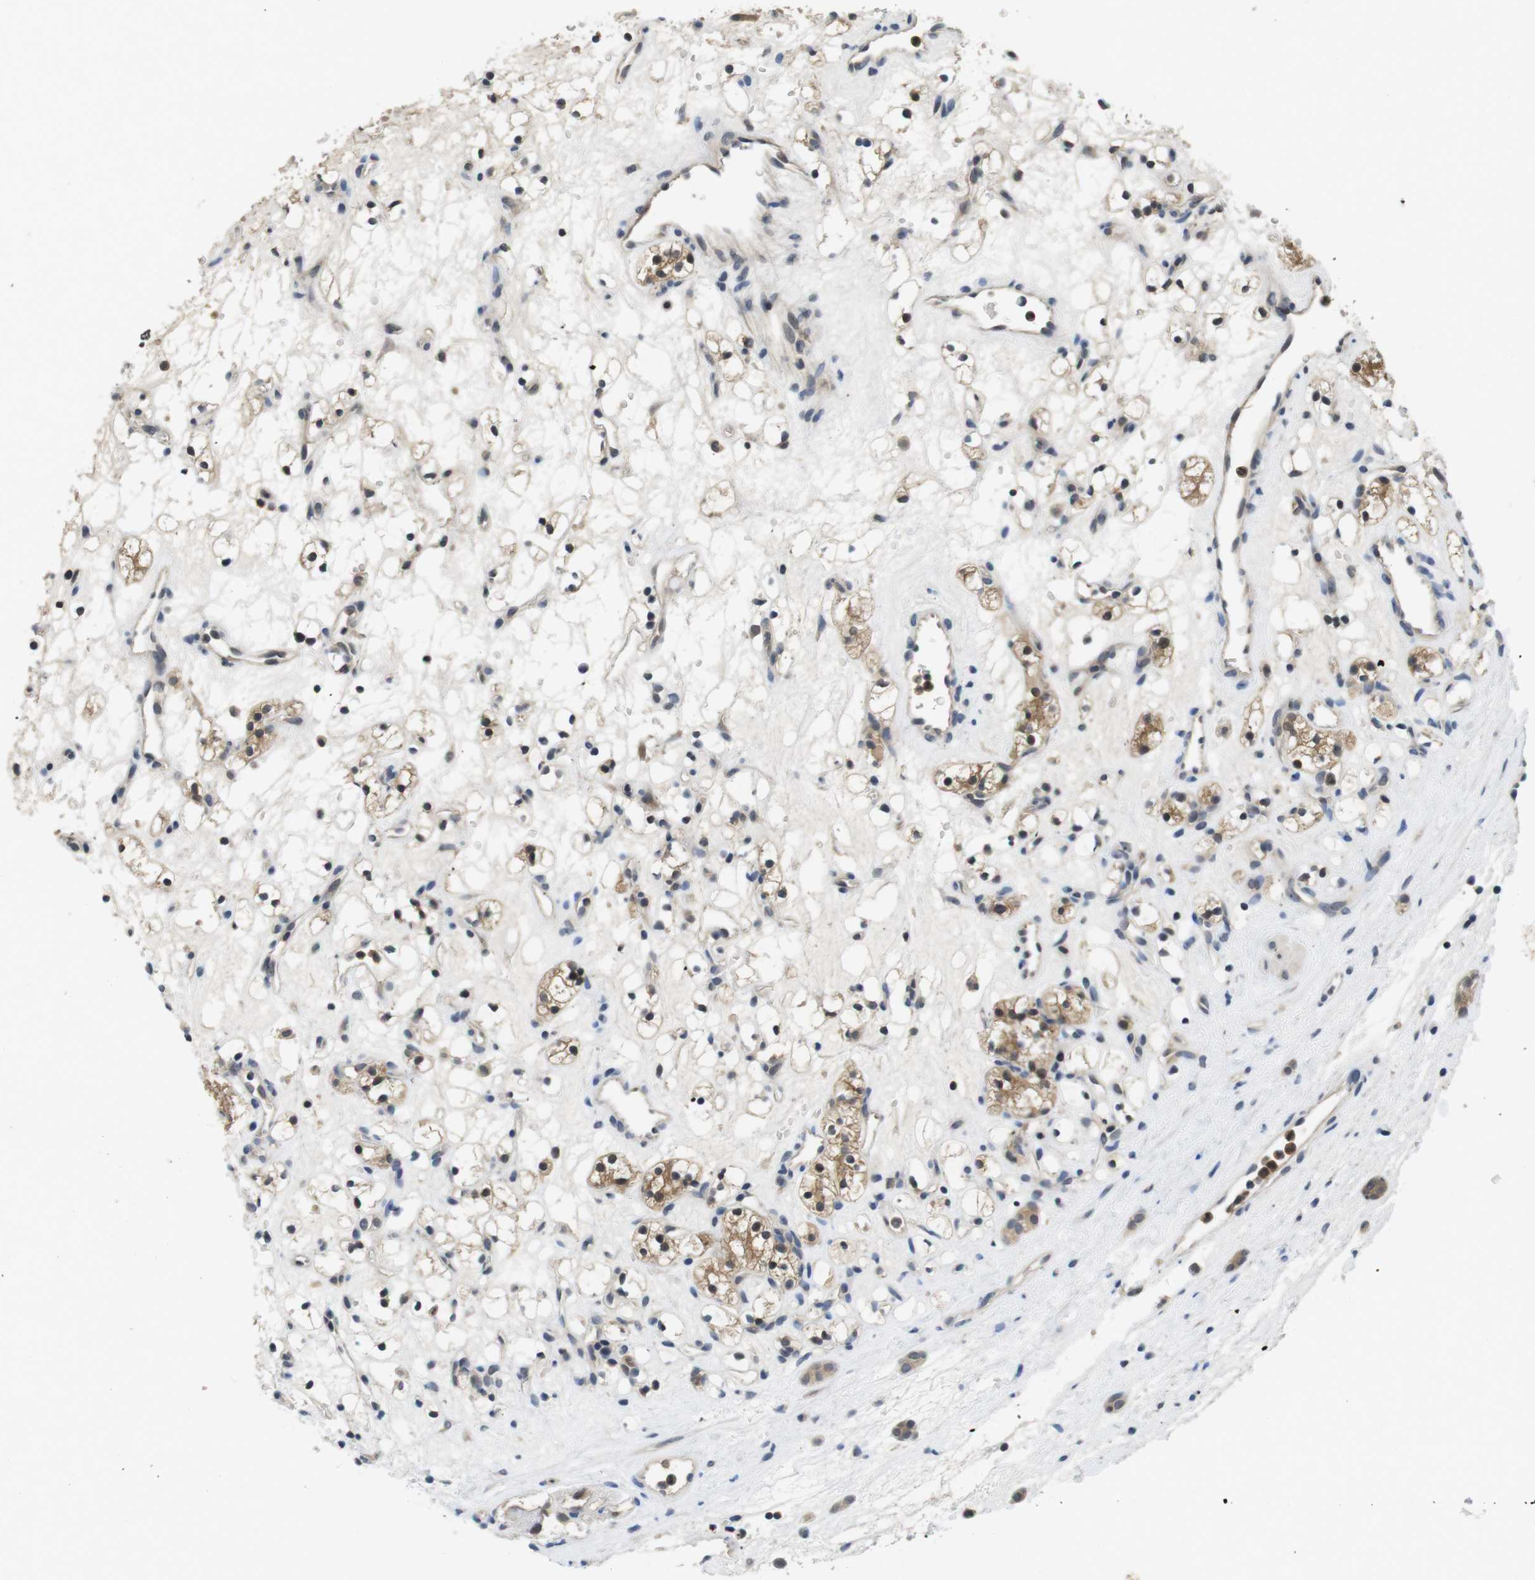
{"staining": {"intensity": "negative", "quantity": "none", "location": "none"}, "tissue": "renal cancer", "cell_type": "Tumor cells", "image_type": "cancer", "snomed": [{"axis": "morphology", "description": "Adenocarcinoma, NOS"}, {"axis": "topography", "description": "Kidney"}], "caption": "Immunohistochemistry (IHC) of renal adenocarcinoma shows no expression in tumor cells. The staining is performed using DAB brown chromogen with nuclei counter-stained in using hematoxylin.", "gene": "FADD", "patient": {"sex": "female", "age": 60}}